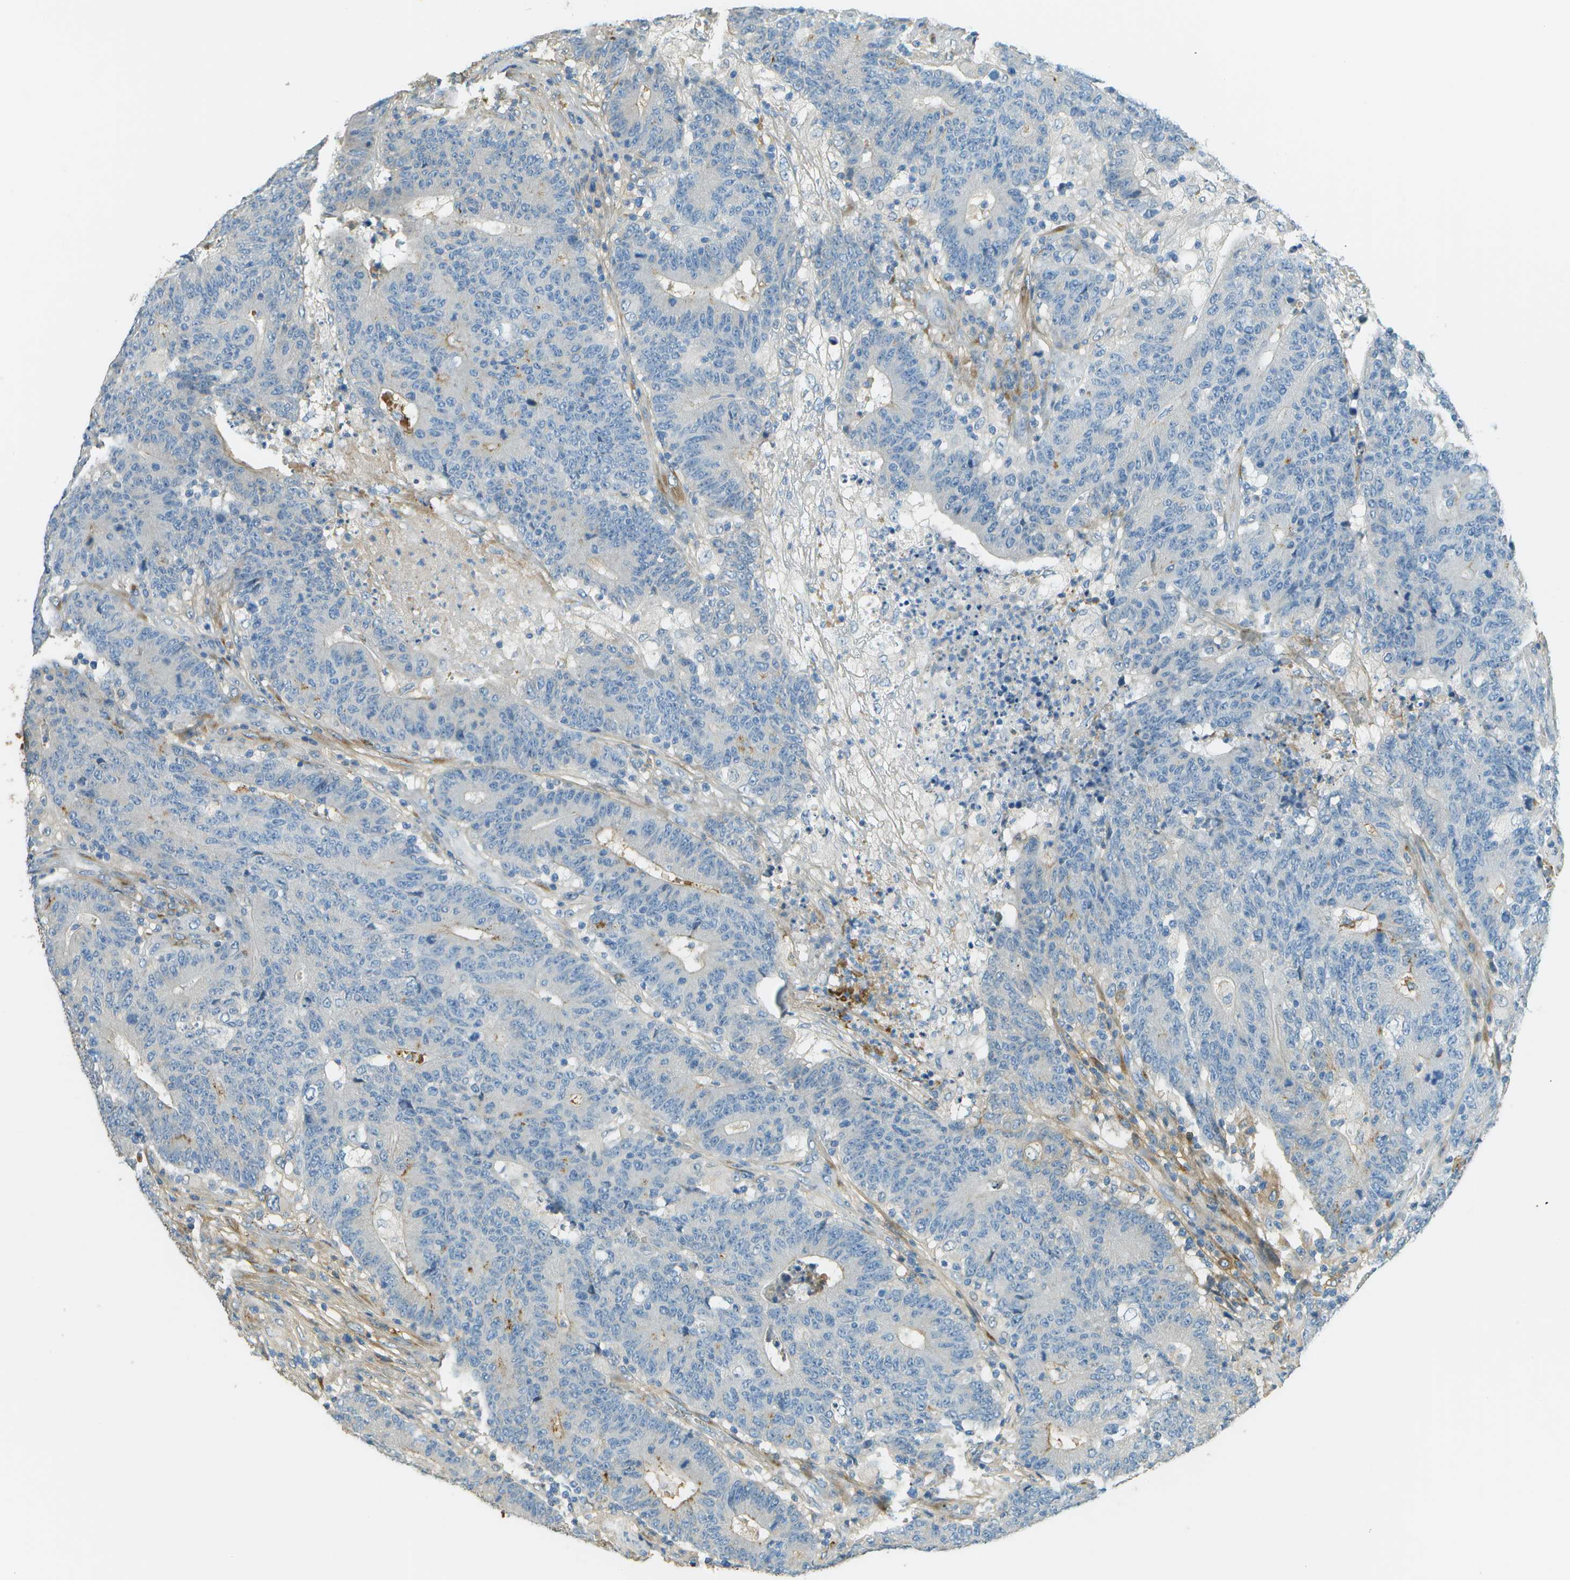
{"staining": {"intensity": "negative", "quantity": "none", "location": "none"}, "tissue": "colorectal cancer", "cell_type": "Tumor cells", "image_type": "cancer", "snomed": [{"axis": "morphology", "description": "Normal tissue, NOS"}, {"axis": "morphology", "description": "Adenocarcinoma, NOS"}, {"axis": "topography", "description": "Colon"}], "caption": "Adenocarcinoma (colorectal) was stained to show a protein in brown. There is no significant expression in tumor cells.", "gene": "DCN", "patient": {"sex": "female", "age": 75}}